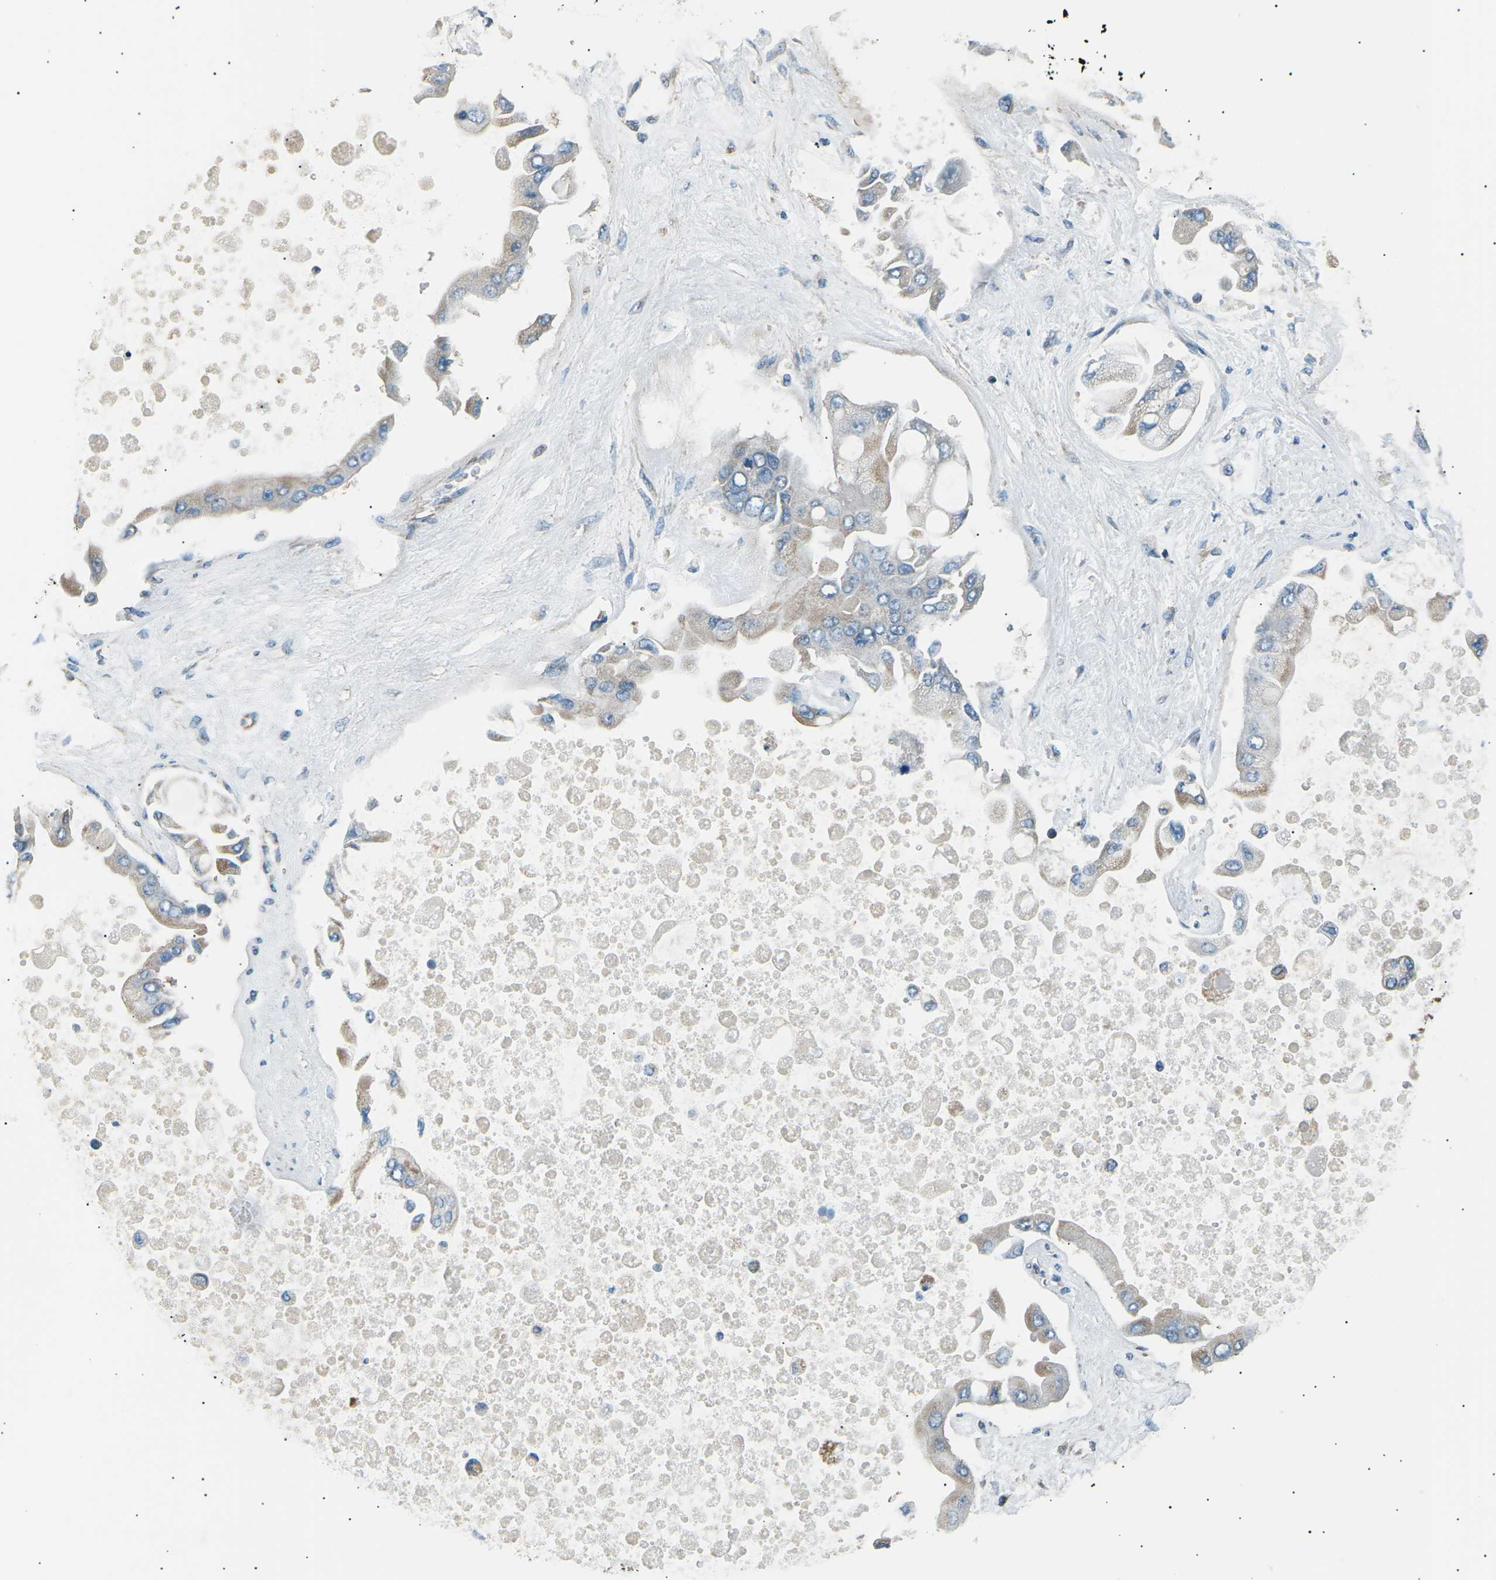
{"staining": {"intensity": "weak", "quantity": "<25%", "location": "cytoplasmic/membranous"}, "tissue": "liver cancer", "cell_type": "Tumor cells", "image_type": "cancer", "snomed": [{"axis": "morphology", "description": "Cholangiocarcinoma"}, {"axis": "topography", "description": "Liver"}], "caption": "Immunohistochemistry histopathology image of human cholangiocarcinoma (liver) stained for a protein (brown), which shows no expression in tumor cells. (Immunohistochemistry, brightfield microscopy, high magnification).", "gene": "SLK", "patient": {"sex": "male", "age": 50}}